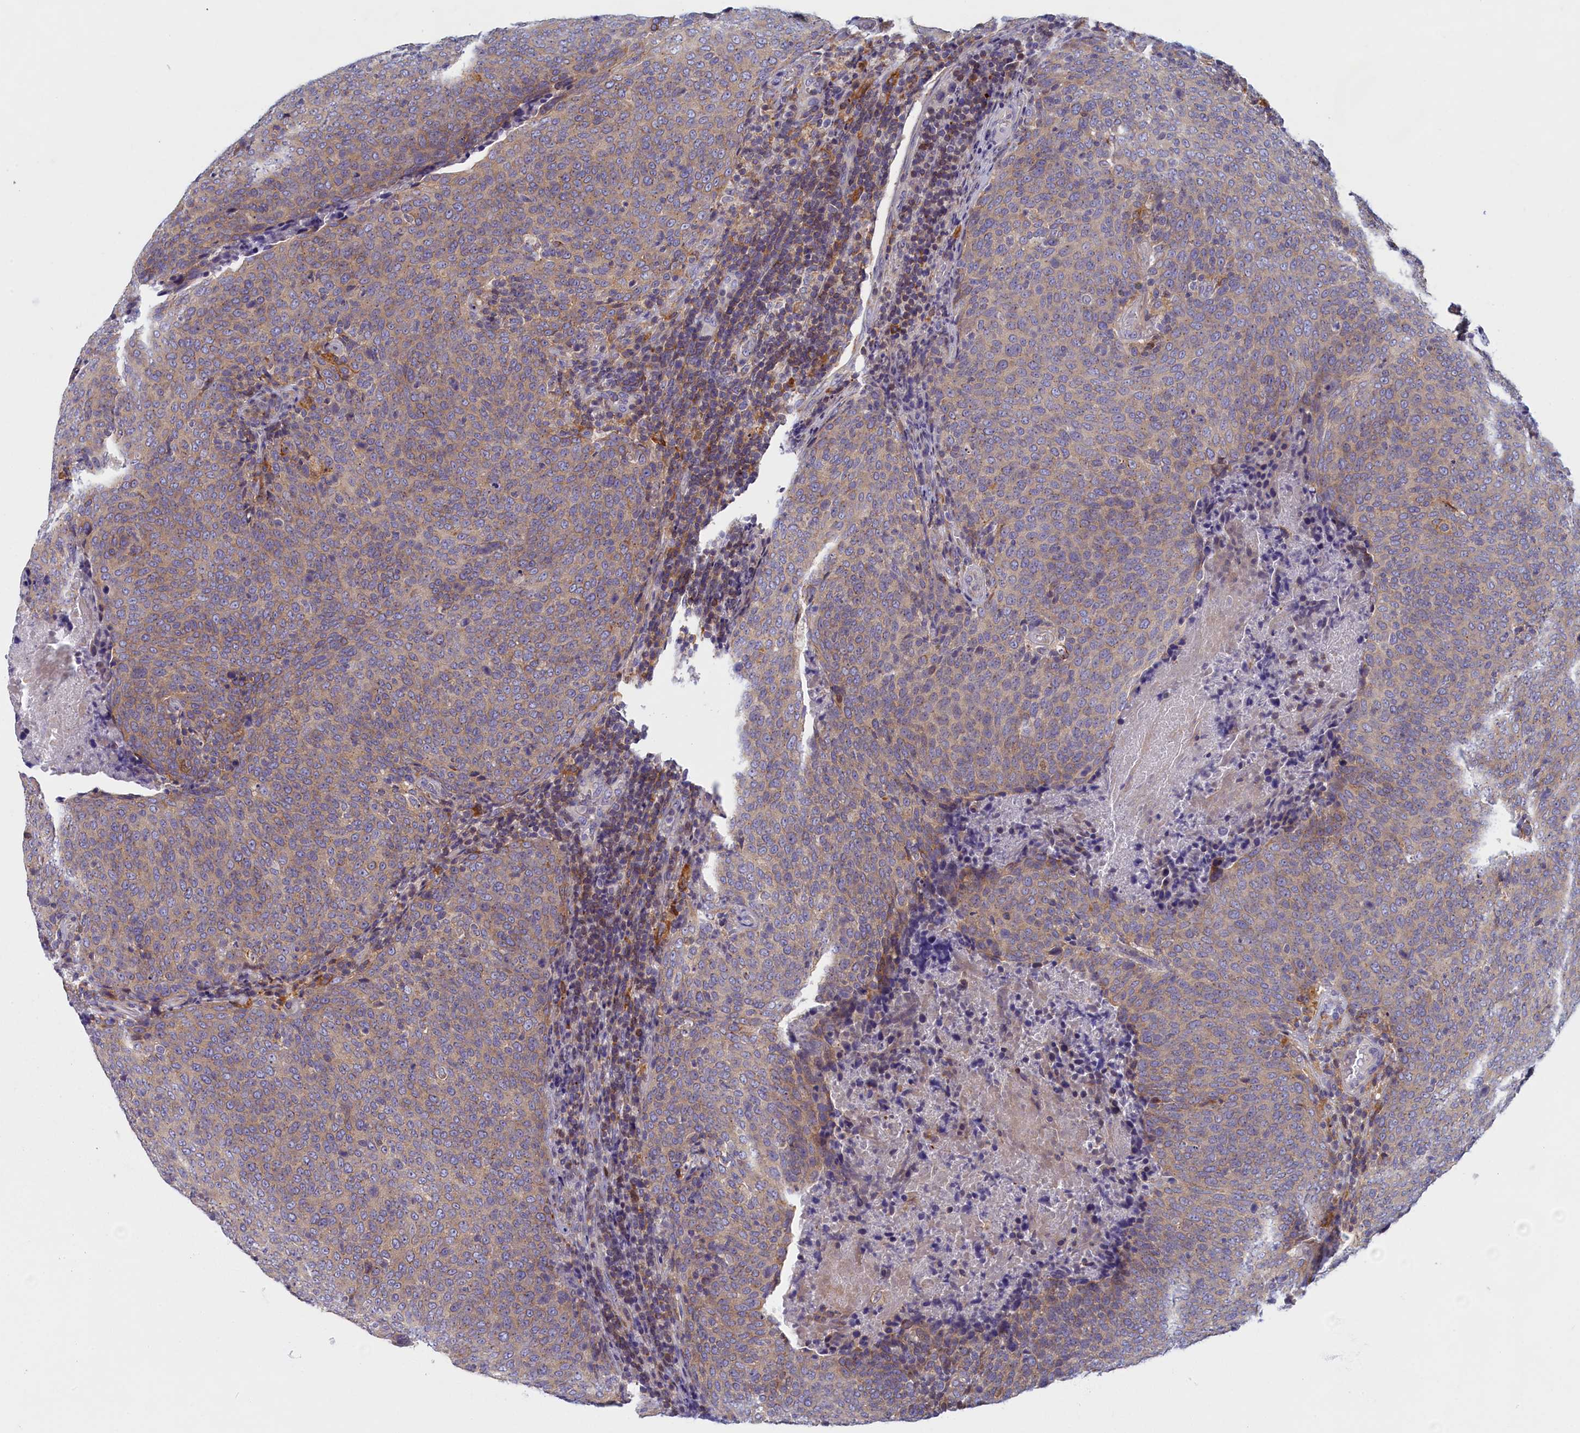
{"staining": {"intensity": "weak", "quantity": ">75%", "location": "cytoplasmic/membranous"}, "tissue": "head and neck cancer", "cell_type": "Tumor cells", "image_type": "cancer", "snomed": [{"axis": "morphology", "description": "Squamous cell carcinoma, NOS"}, {"axis": "morphology", "description": "Squamous cell carcinoma, metastatic, NOS"}, {"axis": "topography", "description": "Lymph node"}, {"axis": "topography", "description": "Head-Neck"}], "caption": "Immunohistochemical staining of head and neck cancer shows low levels of weak cytoplasmic/membranous protein expression in about >75% of tumor cells.", "gene": "NOL10", "patient": {"sex": "male", "age": 62}}